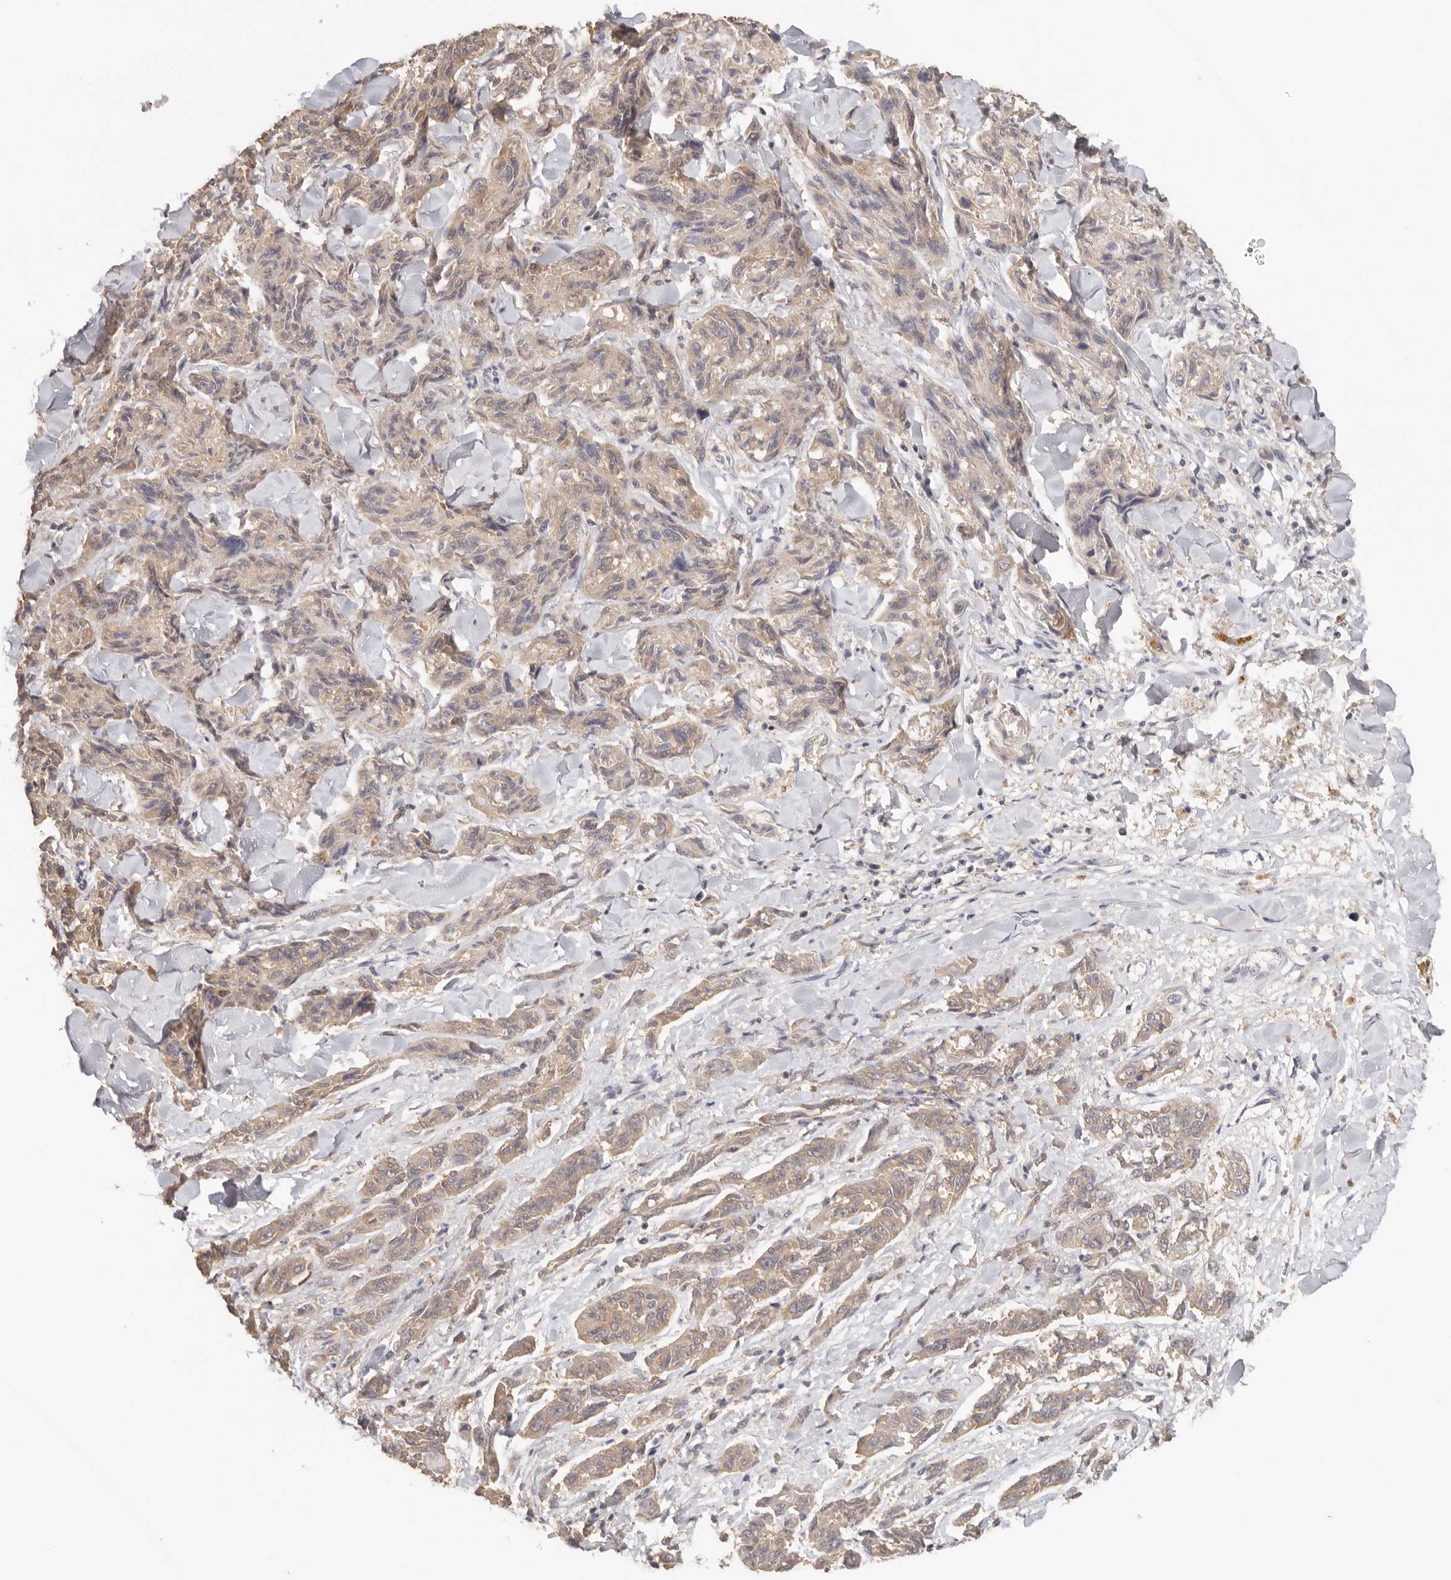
{"staining": {"intensity": "weak", "quantity": "25%-75%", "location": "cytoplasmic/membranous"}, "tissue": "melanoma", "cell_type": "Tumor cells", "image_type": "cancer", "snomed": [{"axis": "morphology", "description": "Malignant melanoma, NOS"}, {"axis": "topography", "description": "Skin"}], "caption": "Human melanoma stained with a protein marker exhibits weak staining in tumor cells.", "gene": "CSK", "patient": {"sex": "male", "age": 53}}